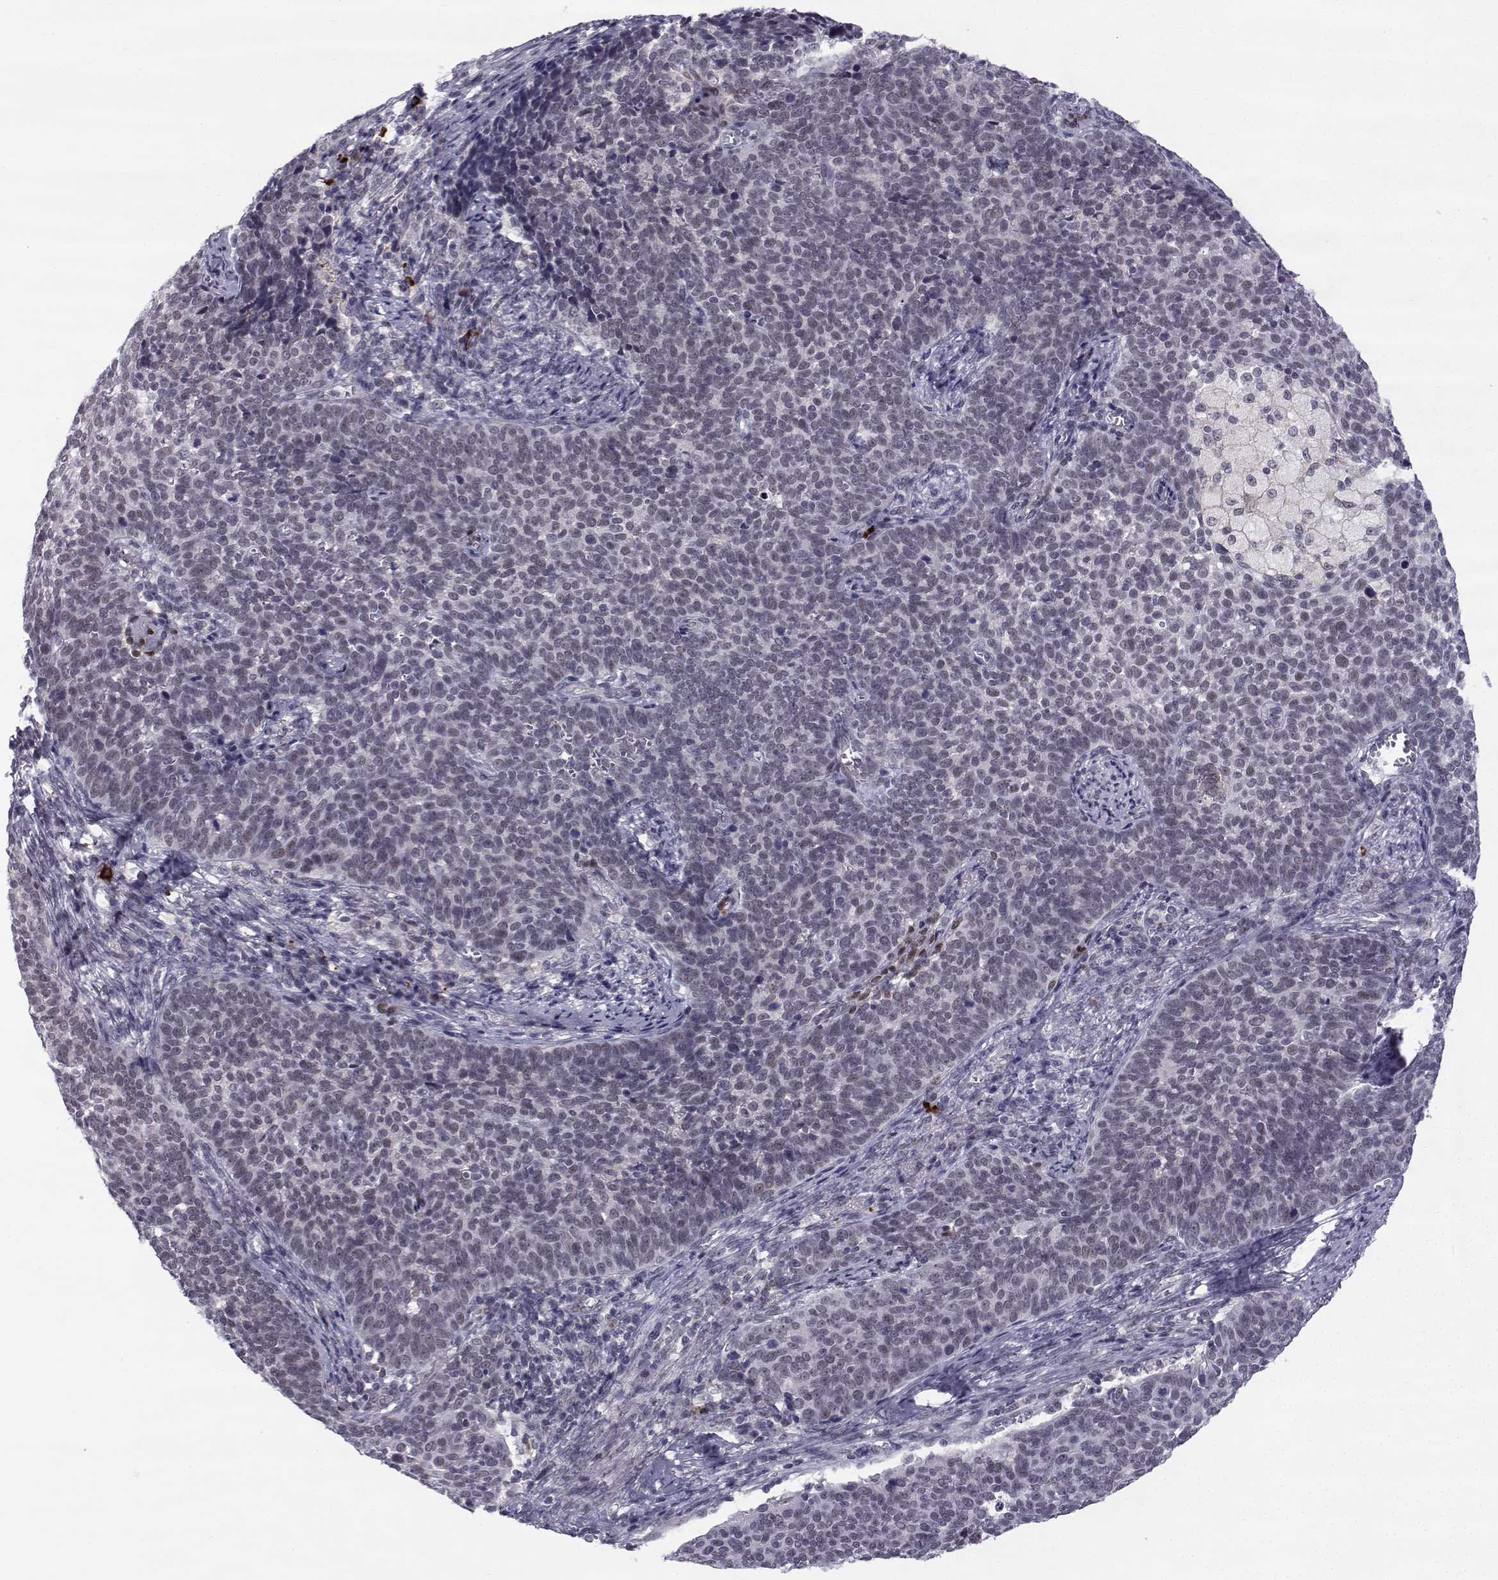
{"staining": {"intensity": "weak", "quantity": "<25%", "location": "nuclear"}, "tissue": "cervical cancer", "cell_type": "Tumor cells", "image_type": "cancer", "snomed": [{"axis": "morphology", "description": "Squamous cell carcinoma, NOS"}, {"axis": "topography", "description": "Cervix"}], "caption": "There is no significant positivity in tumor cells of cervical cancer.", "gene": "RBM24", "patient": {"sex": "female", "age": 39}}